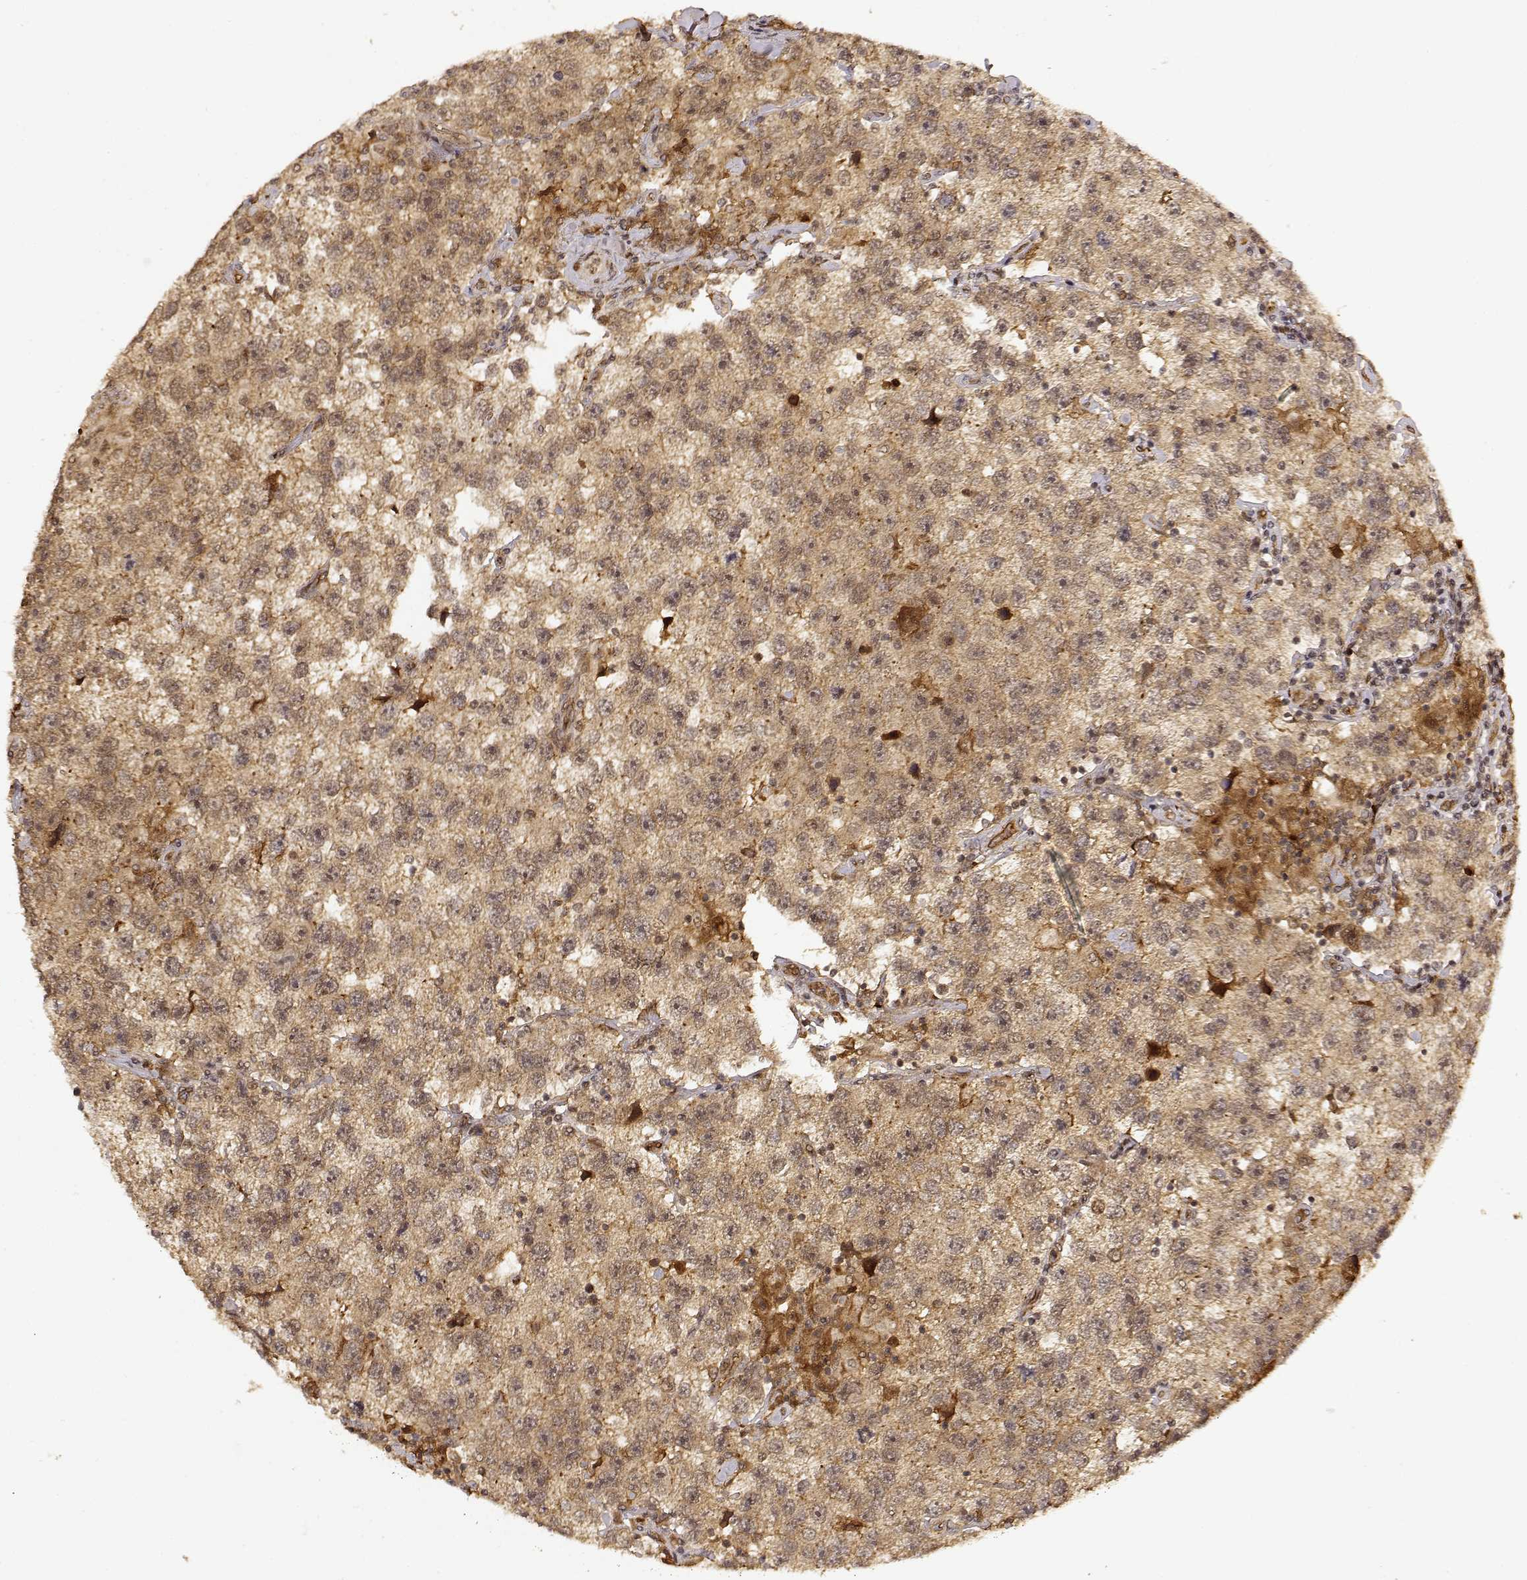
{"staining": {"intensity": "weak", "quantity": ">75%", "location": "cytoplasmic/membranous,nuclear"}, "tissue": "testis cancer", "cell_type": "Tumor cells", "image_type": "cancer", "snomed": [{"axis": "morphology", "description": "Seminoma, NOS"}, {"axis": "topography", "description": "Testis"}], "caption": "Protein staining of seminoma (testis) tissue reveals weak cytoplasmic/membranous and nuclear expression in about >75% of tumor cells.", "gene": "MAEA", "patient": {"sex": "male", "age": 26}}